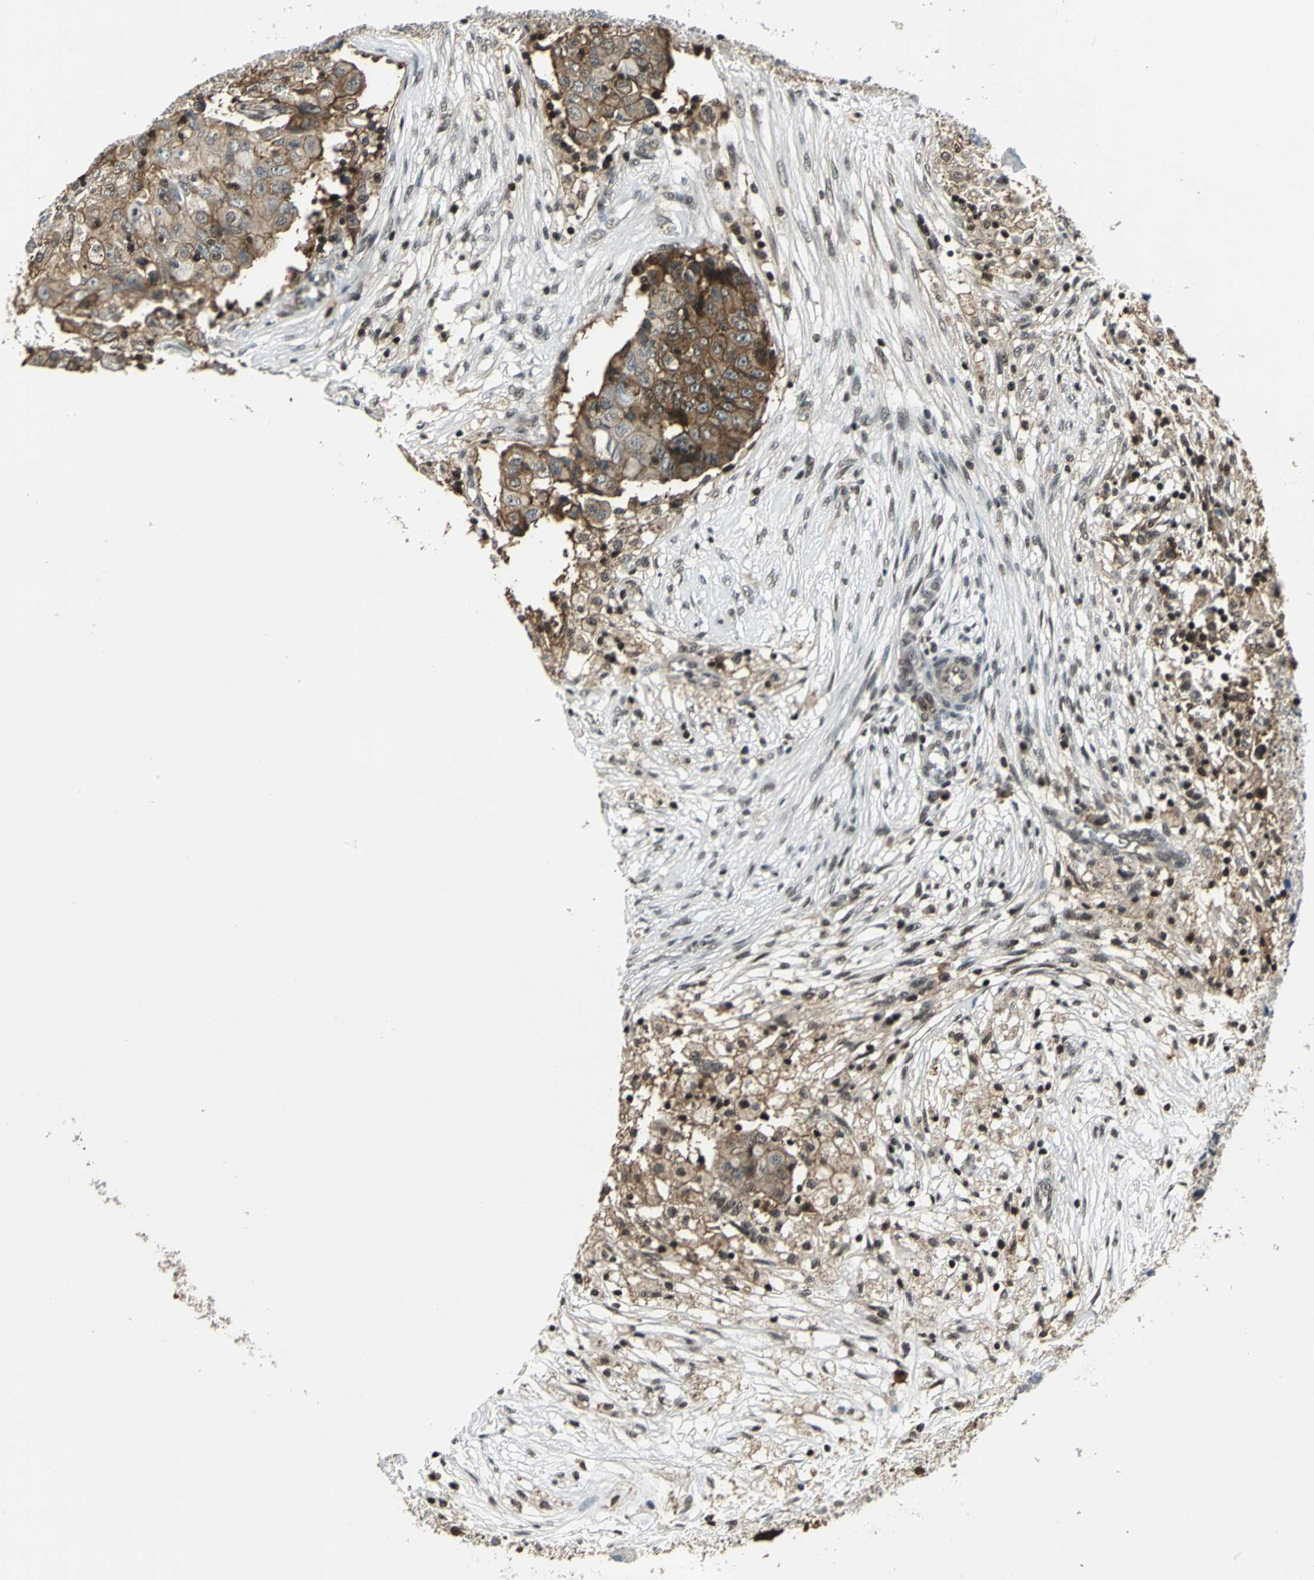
{"staining": {"intensity": "moderate", "quantity": ">75%", "location": "cytoplasmic/membranous,nuclear"}, "tissue": "ovarian cancer", "cell_type": "Tumor cells", "image_type": "cancer", "snomed": [{"axis": "morphology", "description": "Carcinoma, endometroid"}, {"axis": "topography", "description": "Ovary"}], "caption": "Human endometroid carcinoma (ovarian) stained with a brown dye reveals moderate cytoplasmic/membranous and nuclear positive staining in approximately >75% of tumor cells.", "gene": "NR2C2", "patient": {"sex": "female", "age": 42}}